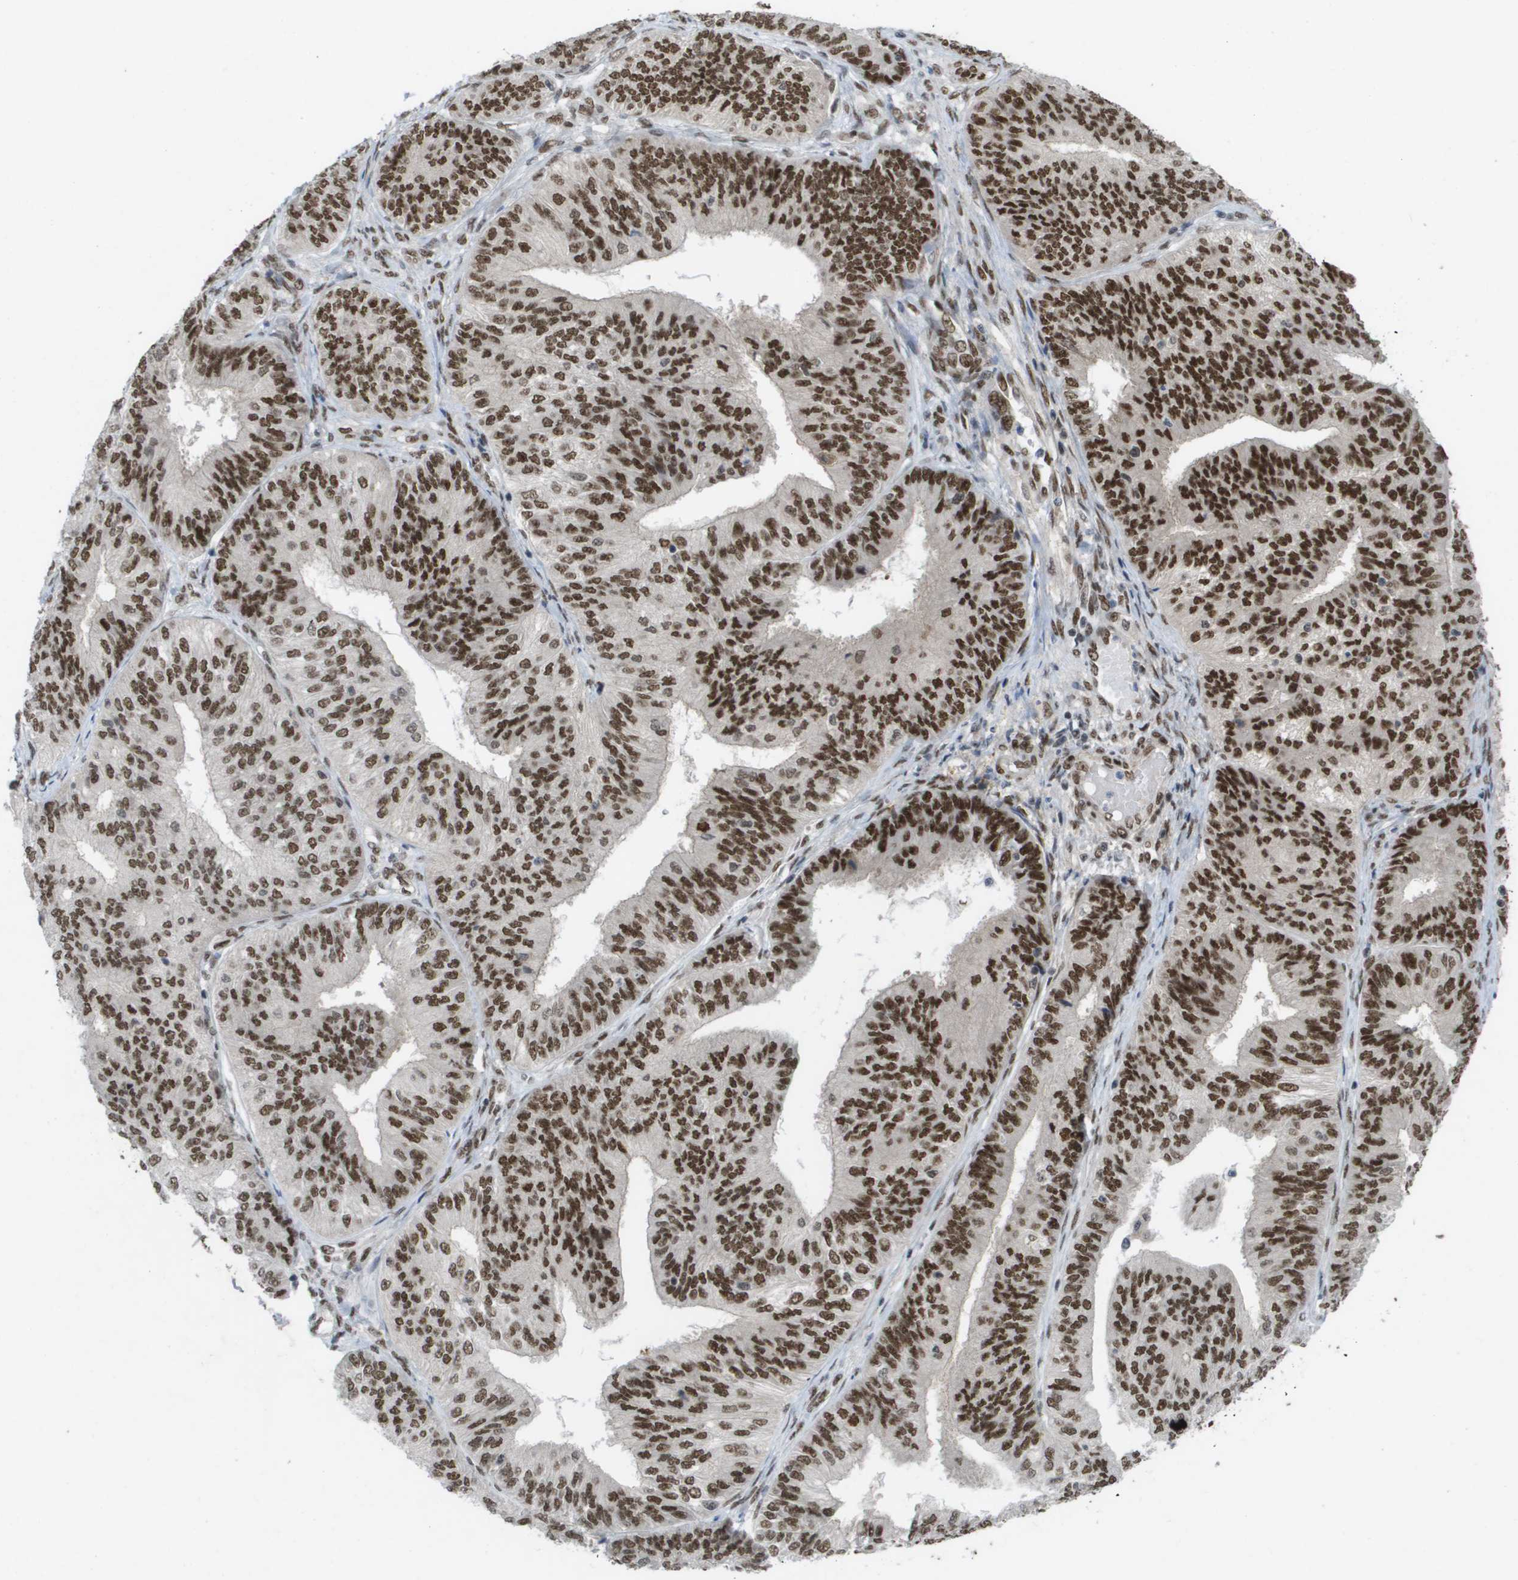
{"staining": {"intensity": "strong", "quantity": ">75%", "location": "nuclear"}, "tissue": "endometrial cancer", "cell_type": "Tumor cells", "image_type": "cancer", "snomed": [{"axis": "morphology", "description": "Adenocarcinoma, NOS"}, {"axis": "topography", "description": "Endometrium"}], "caption": "Protein staining exhibits strong nuclear staining in approximately >75% of tumor cells in endometrial adenocarcinoma.", "gene": "CDT1", "patient": {"sex": "female", "age": 58}}